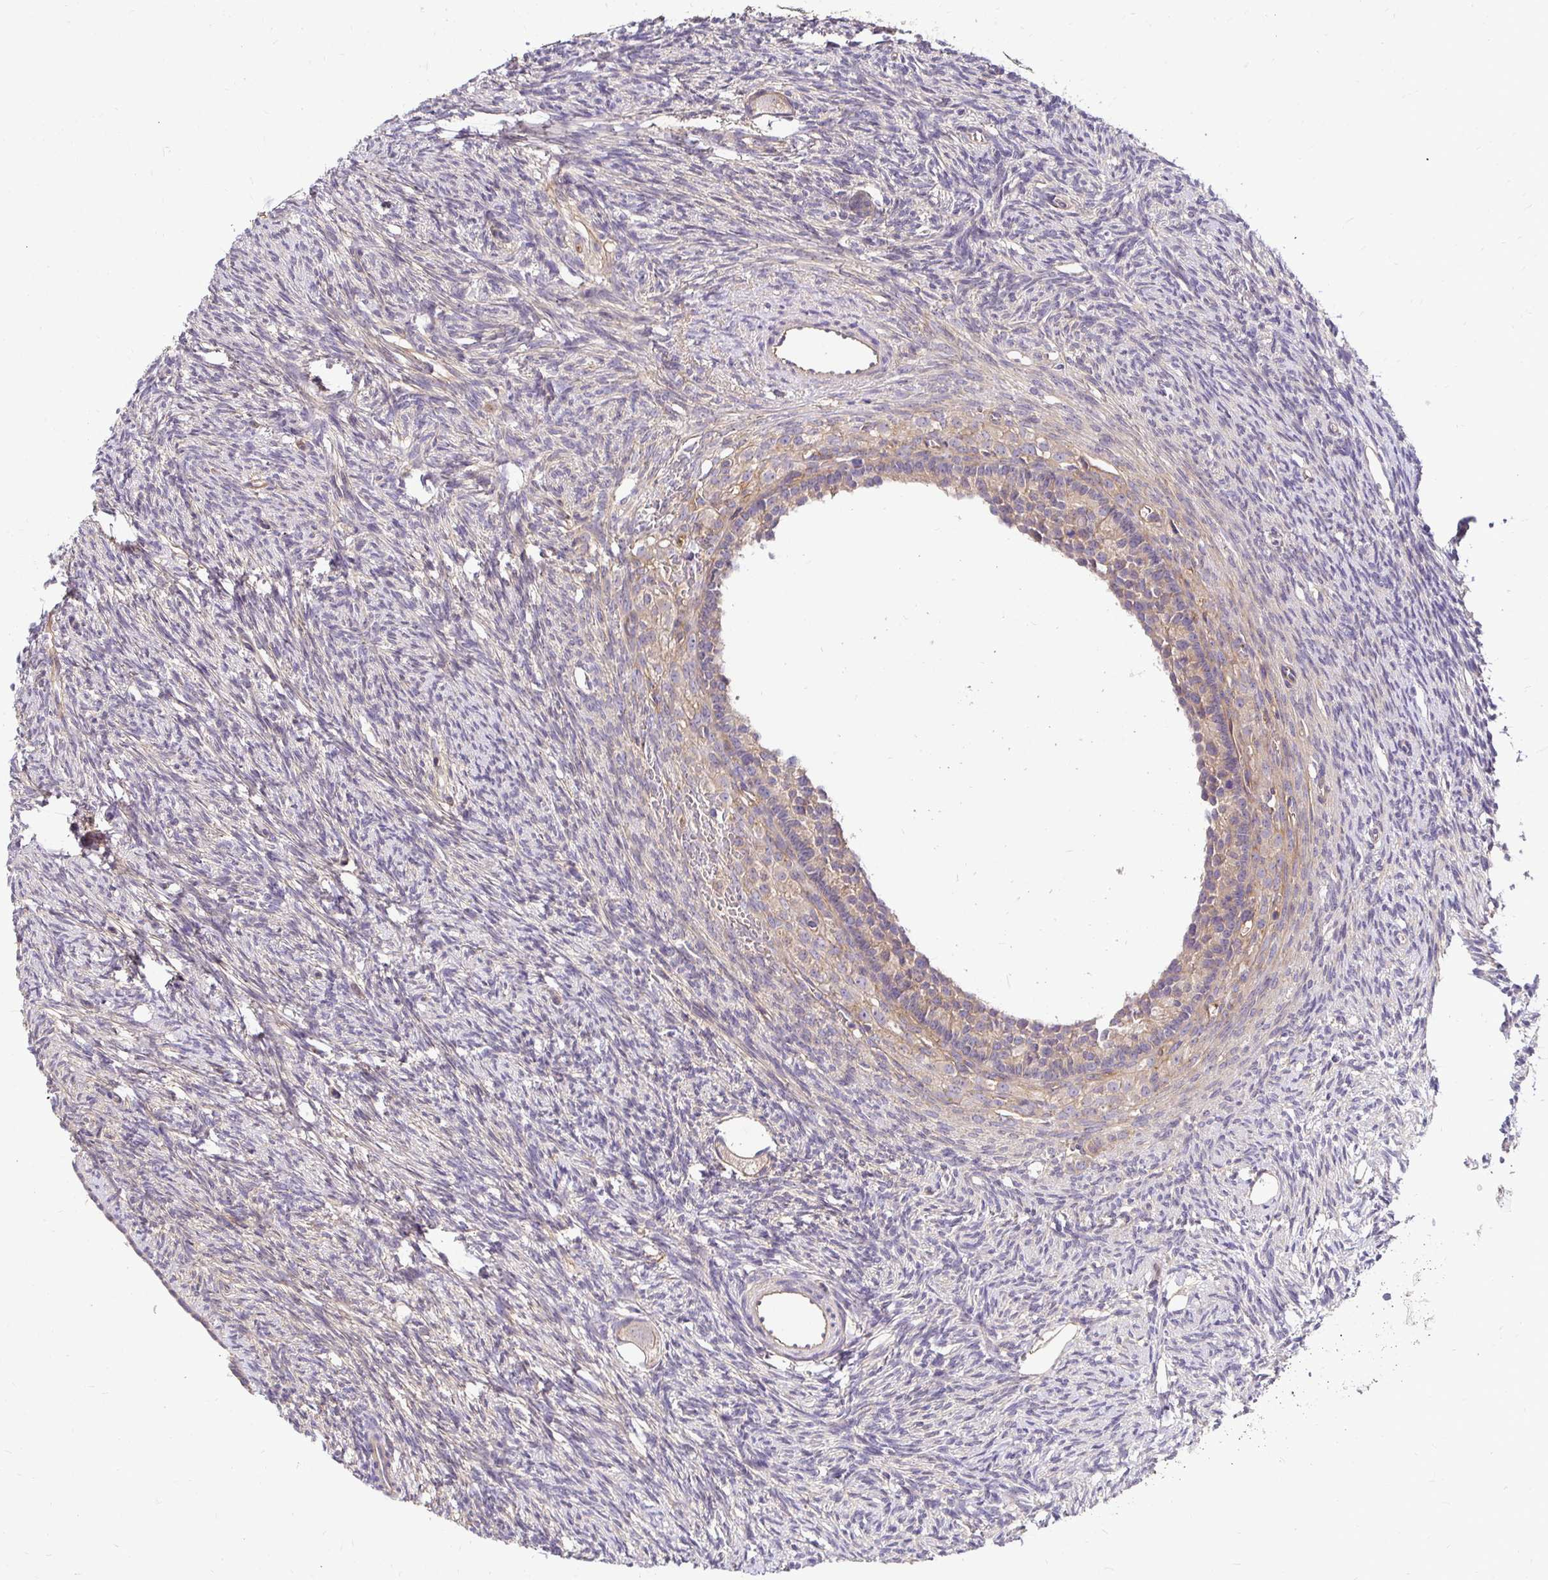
{"staining": {"intensity": "weak", "quantity": ">75%", "location": "cytoplasmic/membranous"}, "tissue": "ovary", "cell_type": "Follicle cells", "image_type": "normal", "snomed": [{"axis": "morphology", "description": "Normal tissue, NOS"}, {"axis": "topography", "description": "Ovary"}], "caption": "Immunohistochemistry (IHC) (DAB (3,3'-diaminobenzidine)) staining of benign human ovary exhibits weak cytoplasmic/membranous protein positivity in approximately >75% of follicle cells.", "gene": "SLC9A1", "patient": {"sex": "female", "age": 33}}